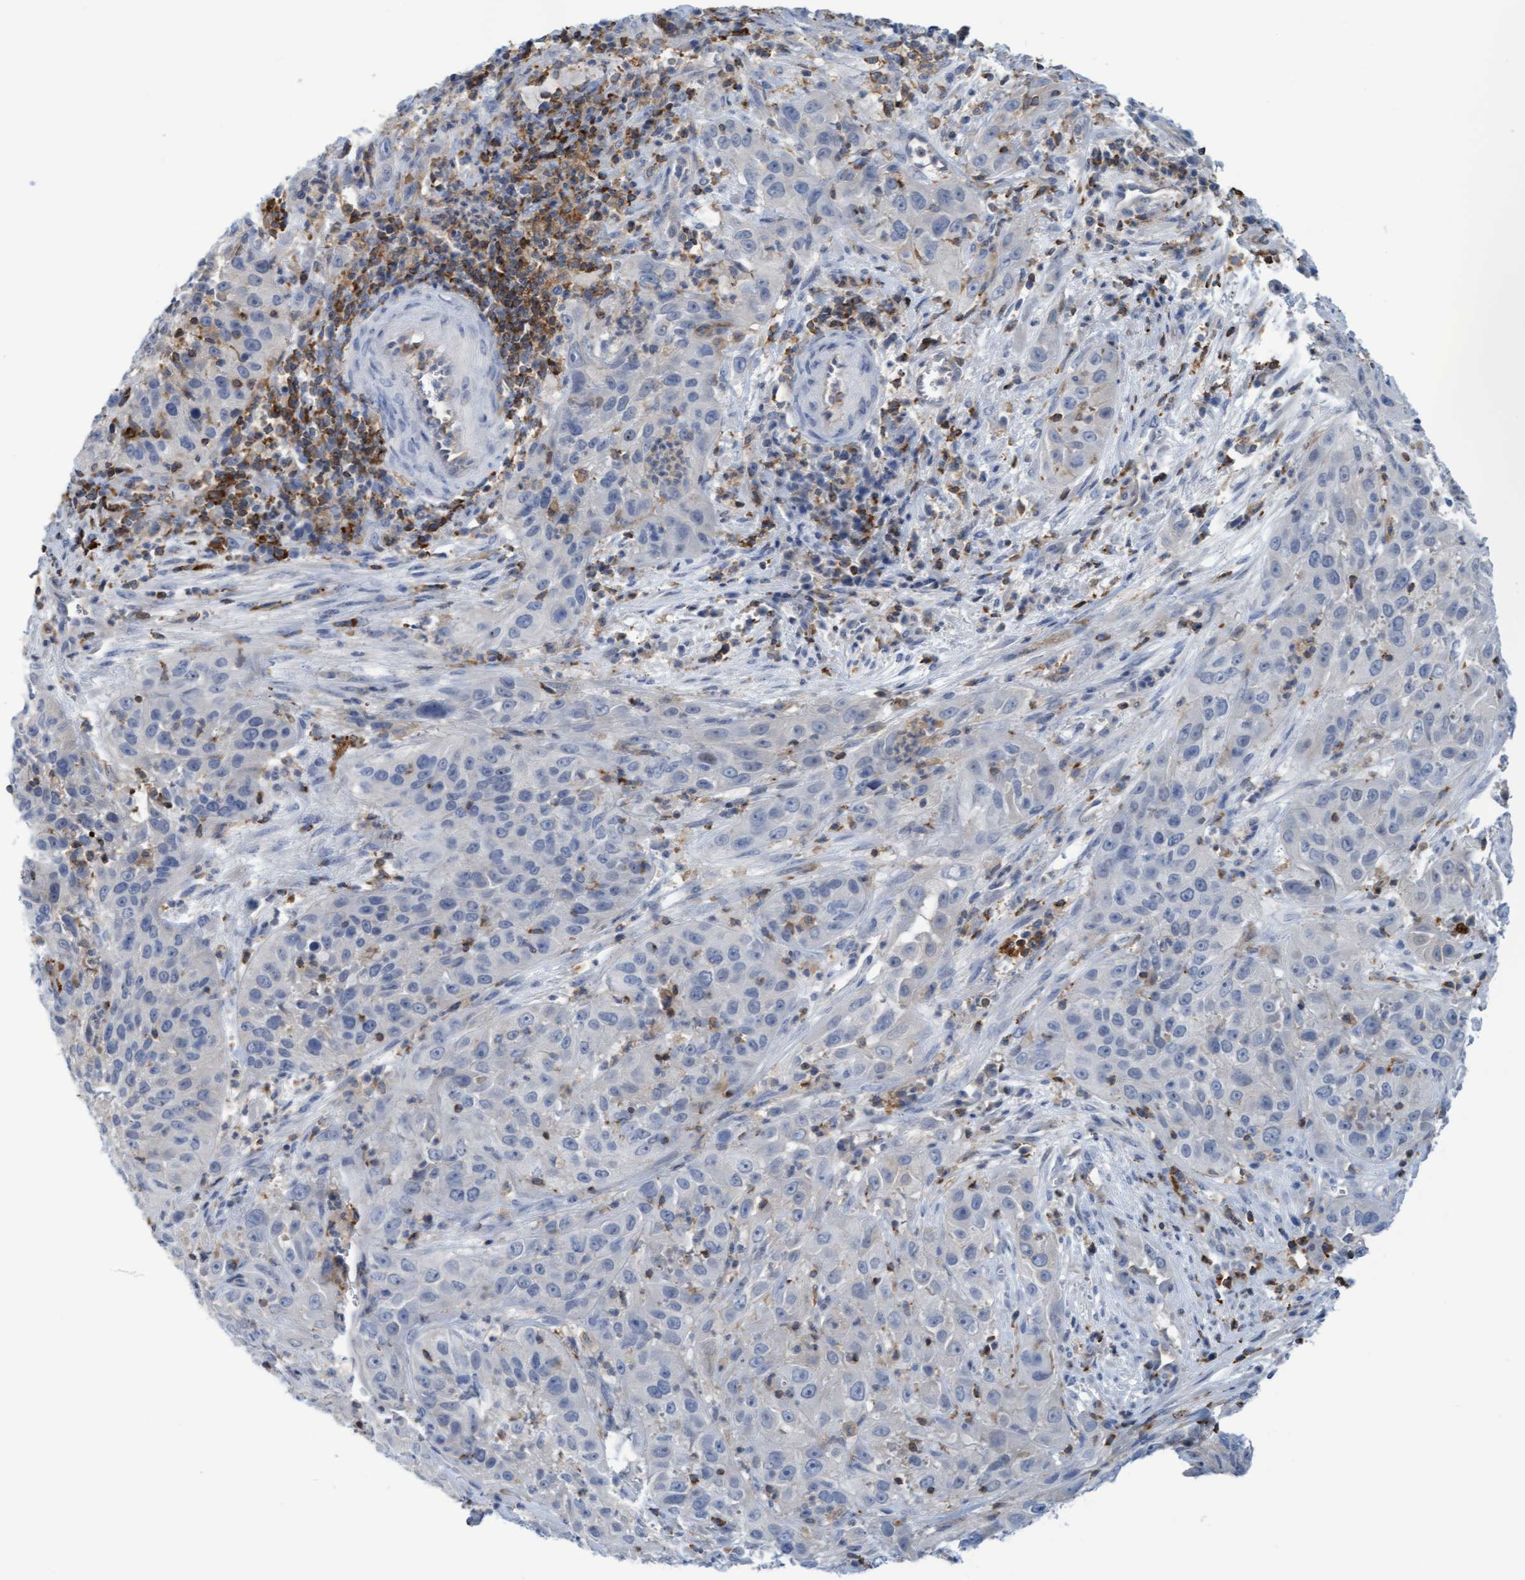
{"staining": {"intensity": "negative", "quantity": "none", "location": "none"}, "tissue": "cervical cancer", "cell_type": "Tumor cells", "image_type": "cancer", "snomed": [{"axis": "morphology", "description": "Squamous cell carcinoma, NOS"}, {"axis": "topography", "description": "Cervix"}], "caption": "Immunohistochemical staining of human squamous cell carcinoma (cervical) shows no significant staining in tumor cells.", "gene": "FNBP1", "patient": {"sex": "female", "age": 32}}